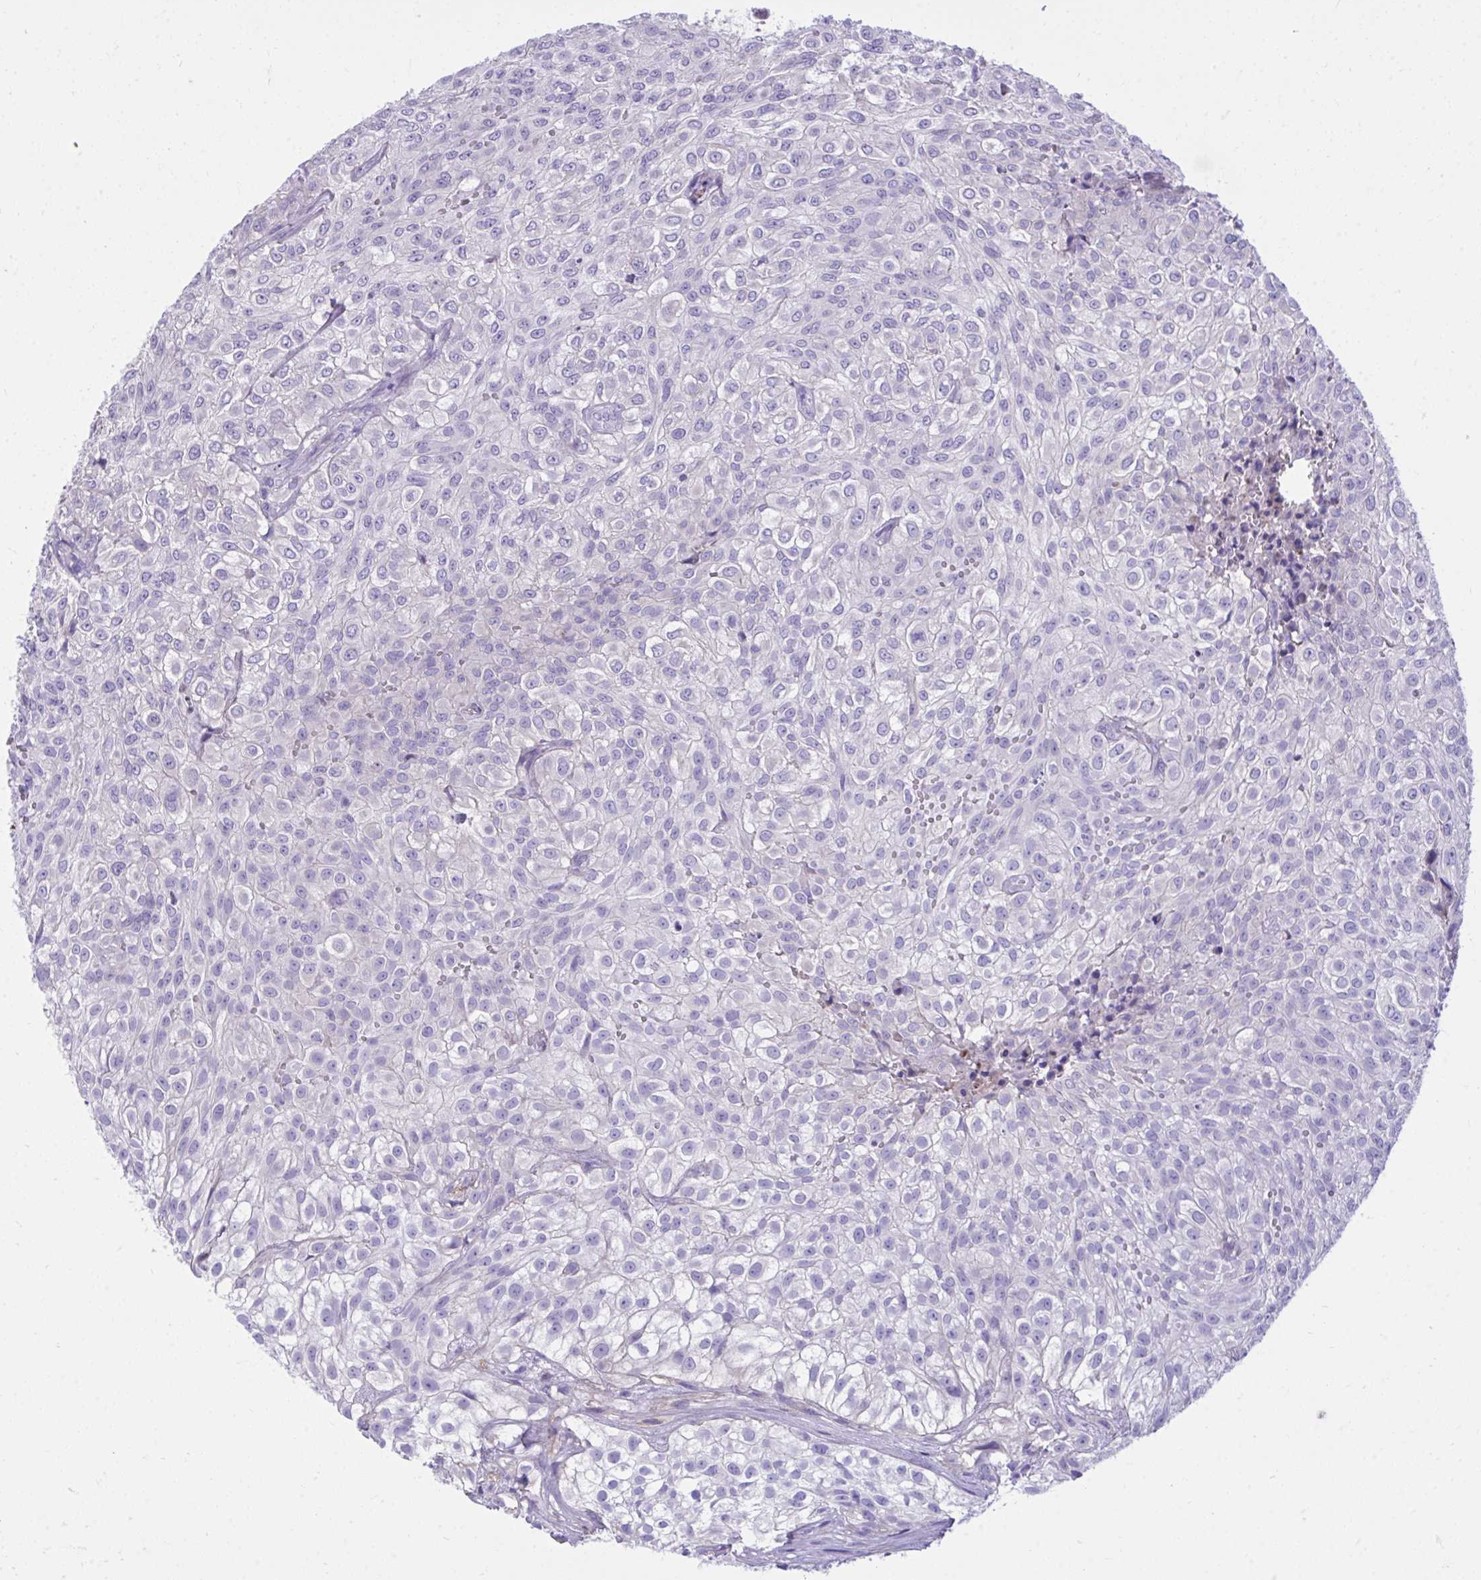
{"staining": {"intensity": "negative", "quantity": "none", "location": "none"}, "tissue": "urothelial cancer", "cell_type": "Tumor cells", "image_type": "cancer", "snomed": [{"axis": "morphology", "description": "Urothelial carcinoma, High grade"}, {"axis": "topography", "description": "Urinary bladder"}], "caption": "Tumor cells show no significant protein positivity in high-grade urothelial carcinoma.", "gene": "HRG", "patient": {"sex": "male", "age": 56}}